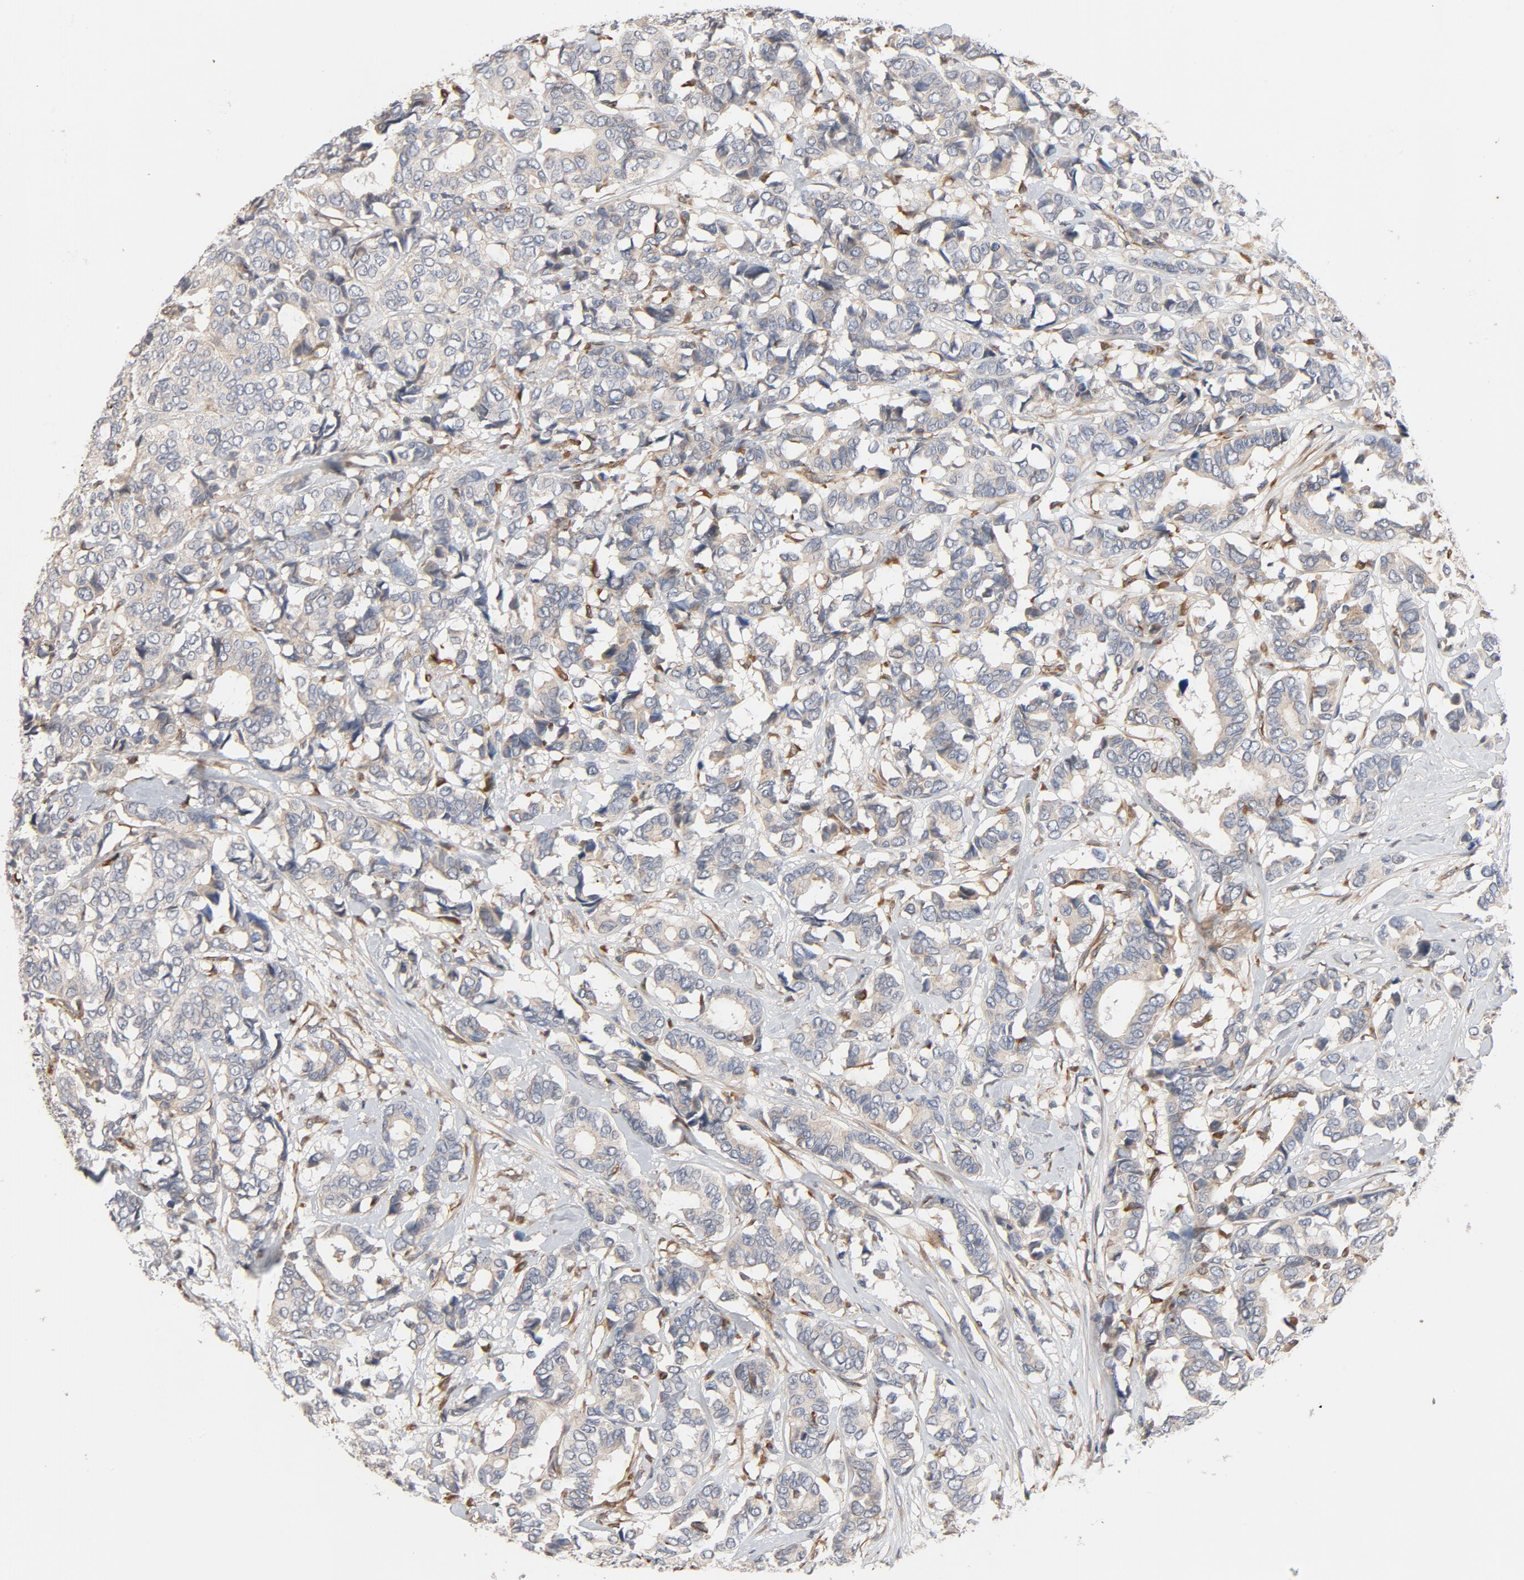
{"staining": {"intensity": "moderate", "quantity": "25%-75%", "location": "cytoplasmic/membranous"}, "tissue": "breast cancer", "cell_type": "Tumor cells", "image_type": "cancer", "snomed": [{"axis": "morphology", "description": "Duct carcinoma"}, {"axis": "topography", "description": "Breast"}], "caption": "DAB (3,3'-diaminobenzidine) immunohistochemical staining of breast invasive ductal carcinoma demonstrates moderate cytoplasmic/membranous protein staining in approximately 25%-75% of tumor cells. (Brightfield microscopy of DAB IHC at high magnification).", "gene": "TRIOBP", "patient": {"sex": "female", "age": 87}}